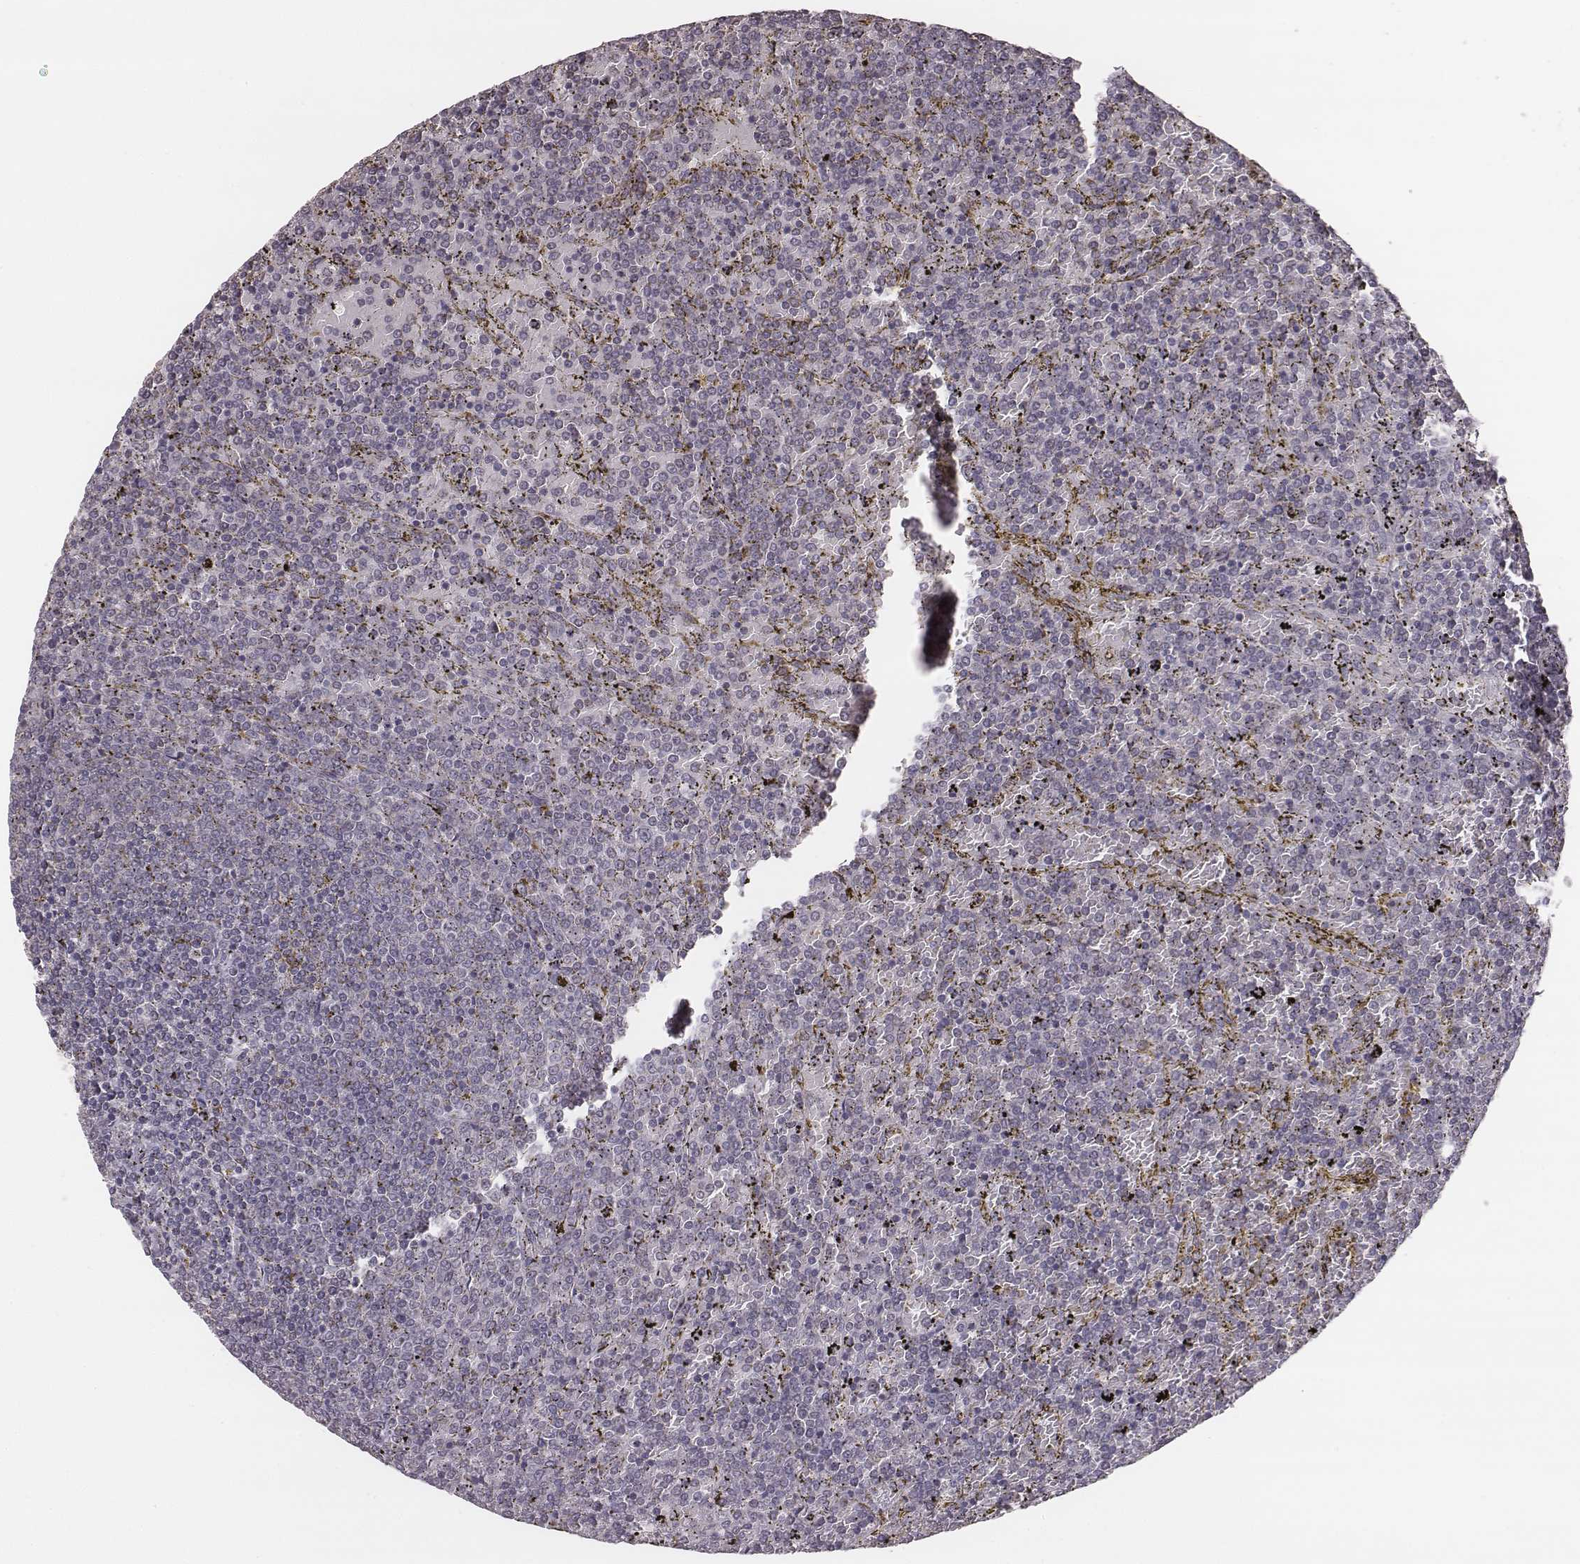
{"staining": {"intensity": "negative", "quantity": "none", "location": "none"}, "tissue": "lymphoma", "cell_type": "Tumor cells", "image_type": "cancer", "snomed": [{"axis": "morphology", "description": "Malignant lymphoma, non-Hodgkin's type, Low grade"}, {"axis": "topography", "description": "Spleen"}], "caption": "This is an immunohistochemistry (IHC) micrograph of human lymphoma. There is no expression in tumor cells.", "gene": "SLC7A4", "patient": {"sex": "female", "age": 77}}